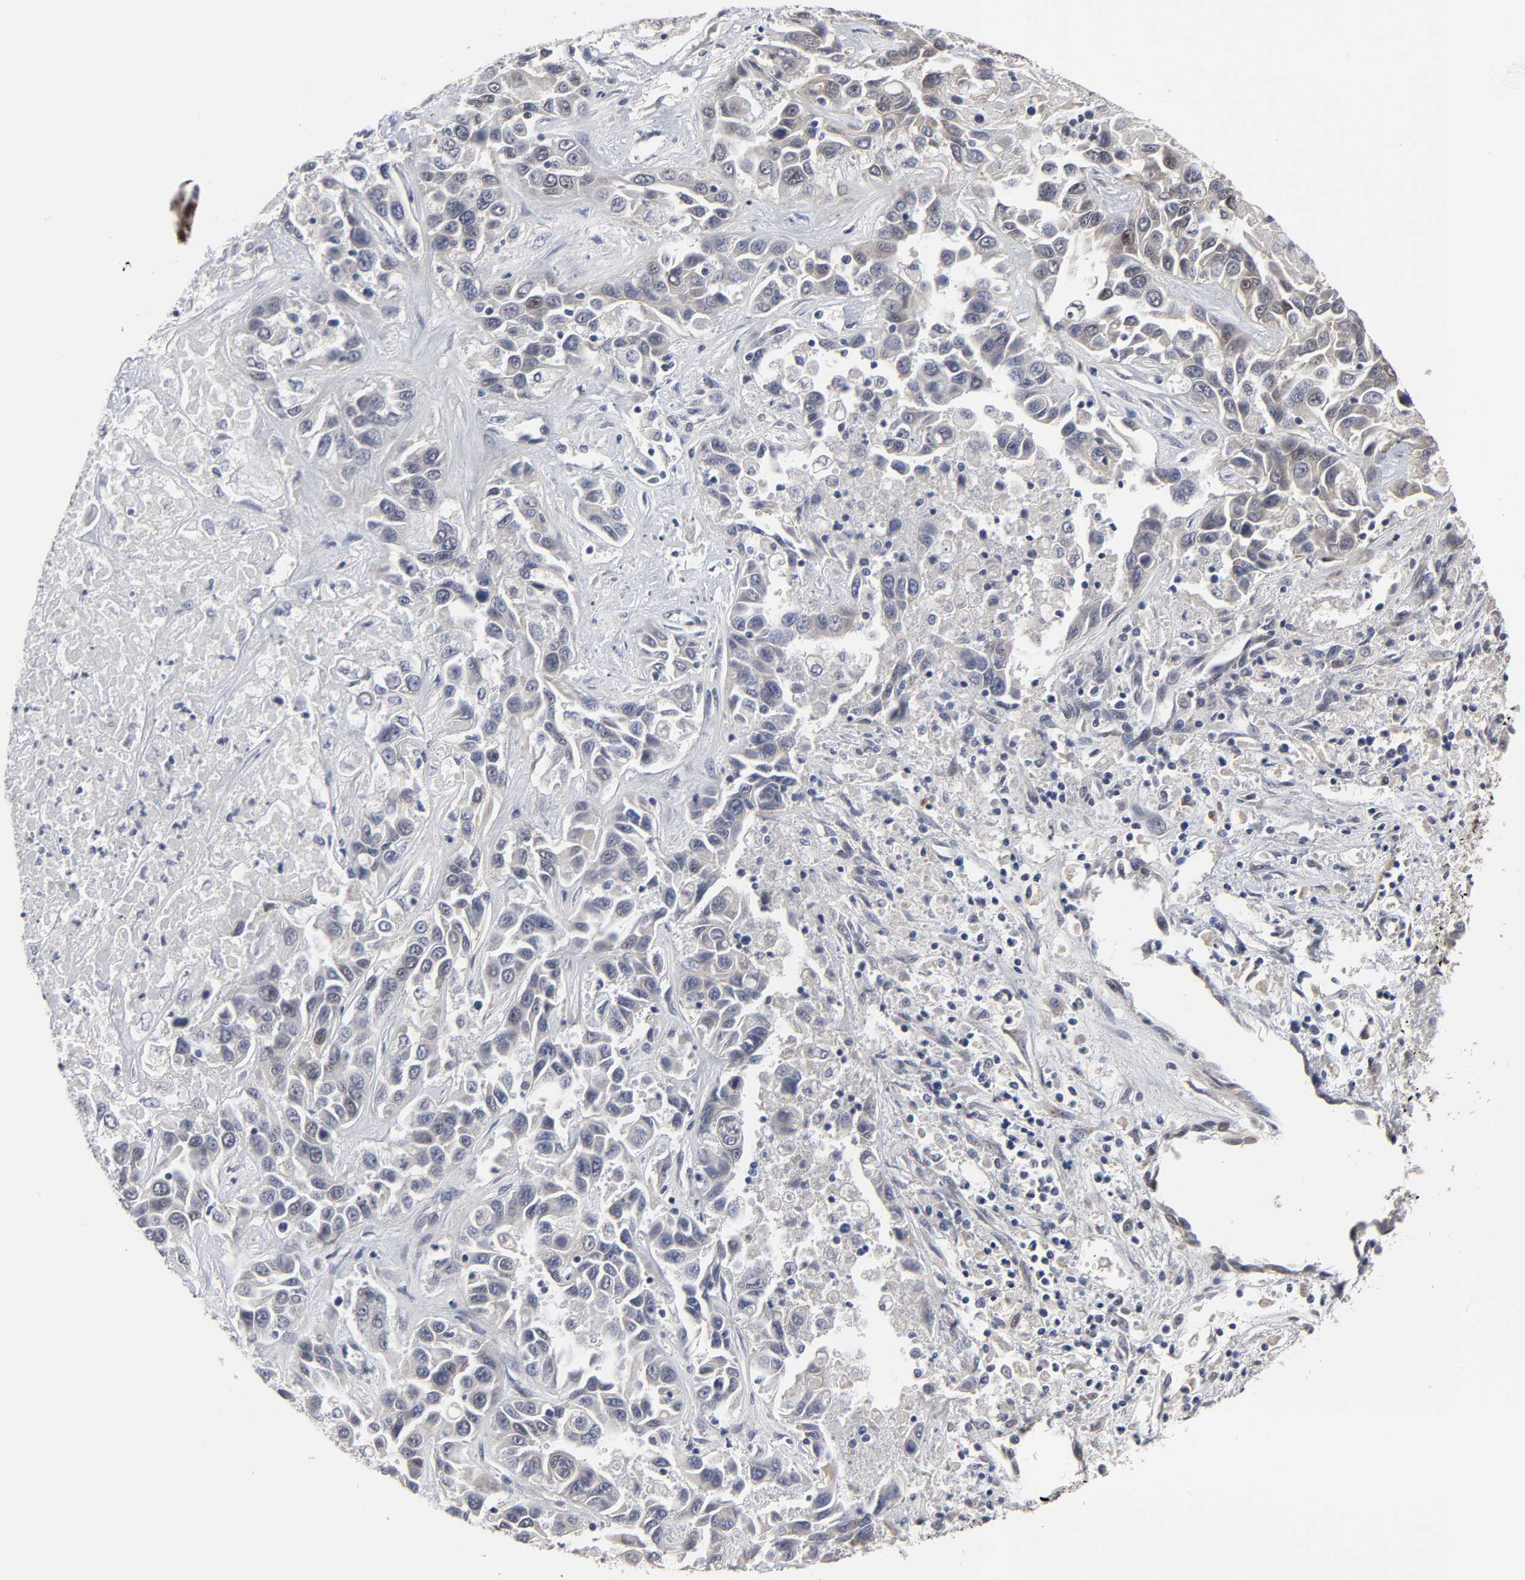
{"staining": {"intensity": "moderate", "quantity": "<25%", "location": "cytoplasmic/membranous,nuclear"}, "tissue": "liver cancer", "cell_type": "Tumor cells", "image_type": "cancer", "snomed": [{"axis": "morphology", "description": "Cholangiocarcinoma"}, {"axis": "topography", "description": "Liver"}], "caption": "Liver cancer stained with IHC exhibits moderate cytoplasmic/membranous and nuclear staining in approximately <25% of tumor cells. The protein is shown in brown color, while the nuclei are stained blue.", "gene": "HNF4A", "patient": {"sex": "female", "age": 52}}